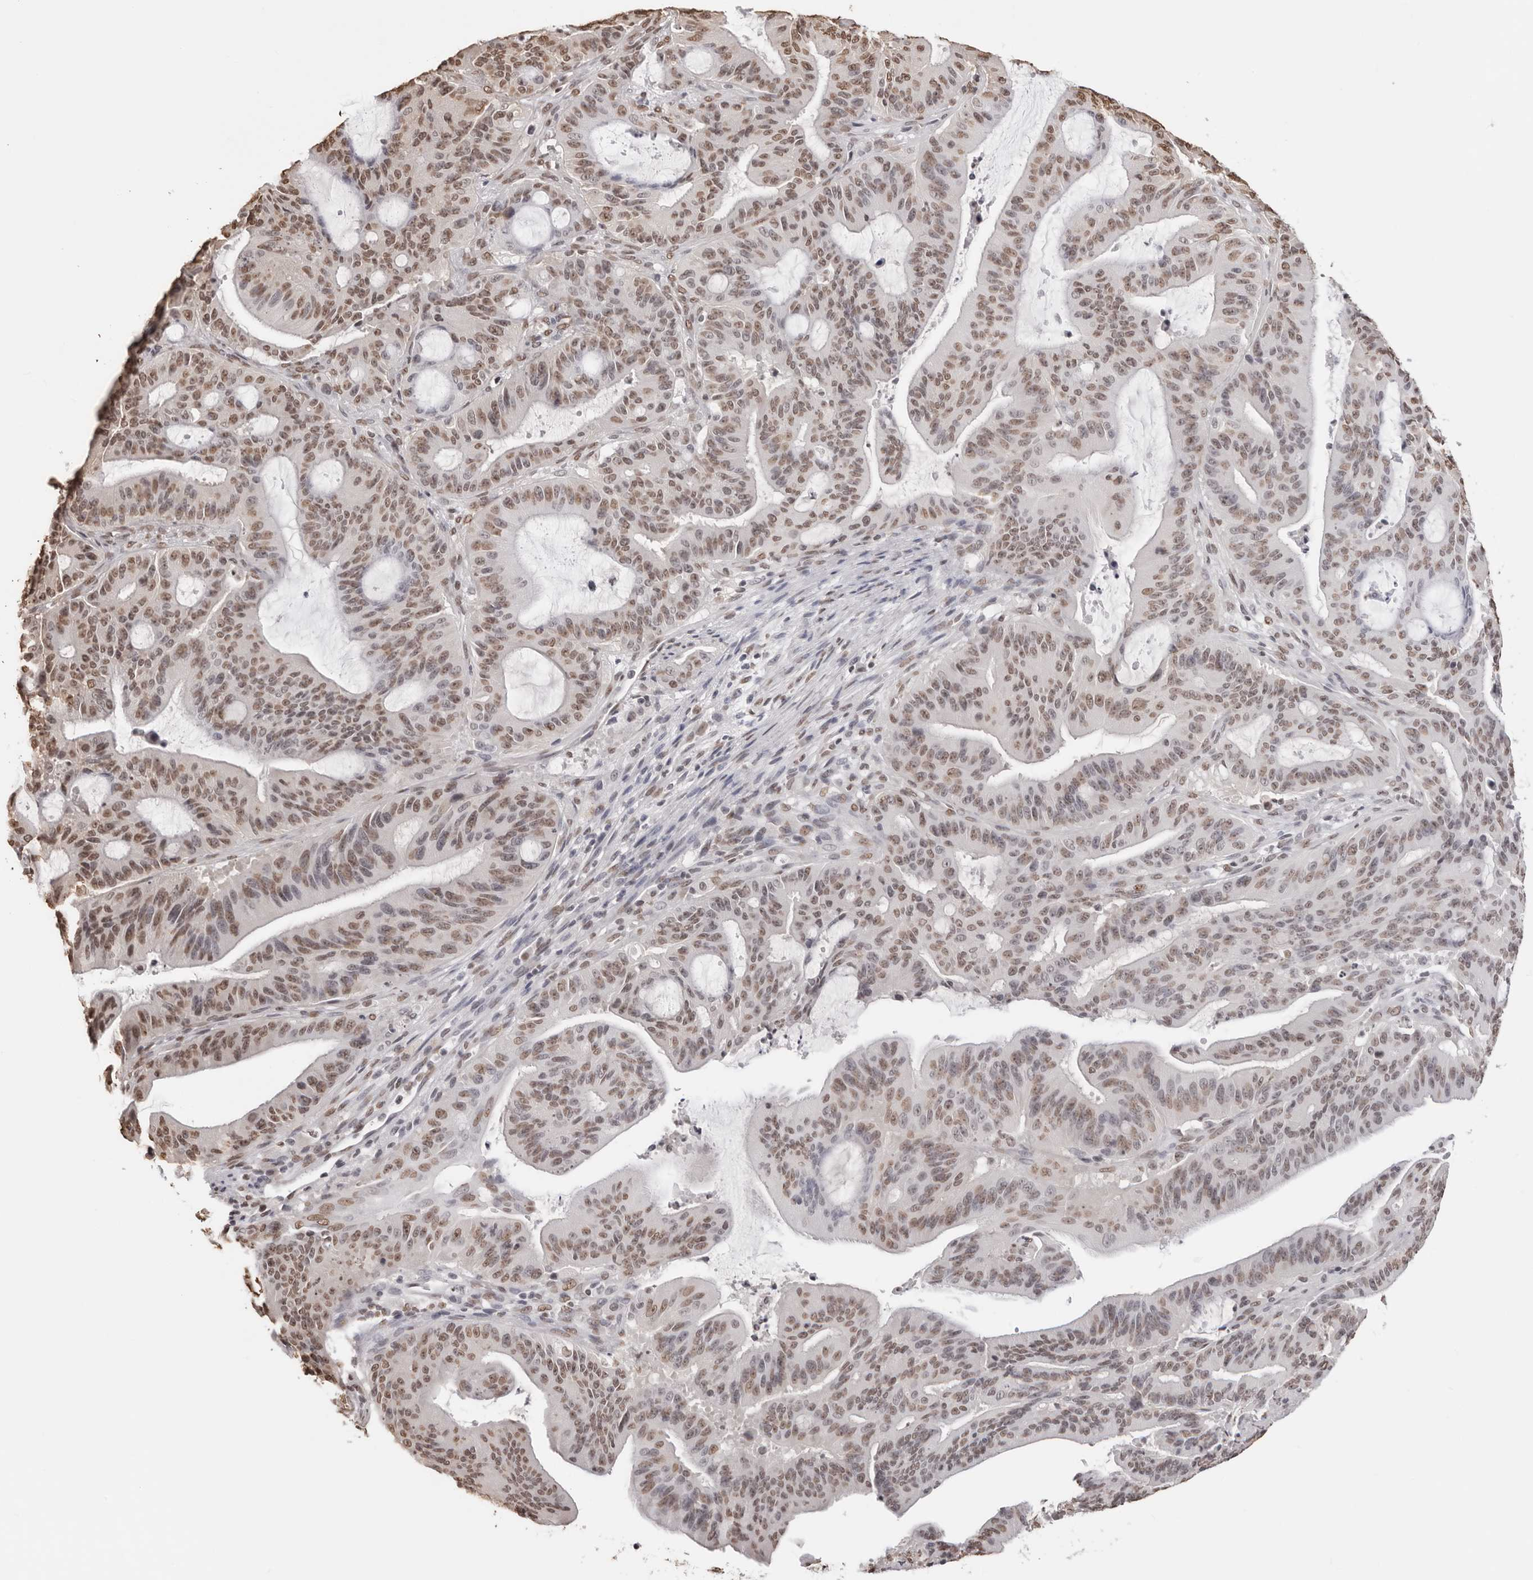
{"staining": {"intensity": "moderate", "quantity": ">75%", "location": "nuclear"}, "tissue": "liver cancer", "cell_type": "Tumor cells", "image_type": "cancer", "snomed": [{"axis": "morphology", "description": "Normal tissue, NOS"}, {"axis": "morphology", "description": "Cholangiocarcinoma"}, {"axis": "topography", "description": "Liver"}, {"axis": "topography", "description": "Peripheral nerve tissue"}], "caption": "Immunohistochemistry (IHC) of liver cancer exhibits medium levels of moderate nuclear expression in about >75% of tumor cells.", "gene": "OLIG3", "patient": {"sex": "female", "age": 73}}